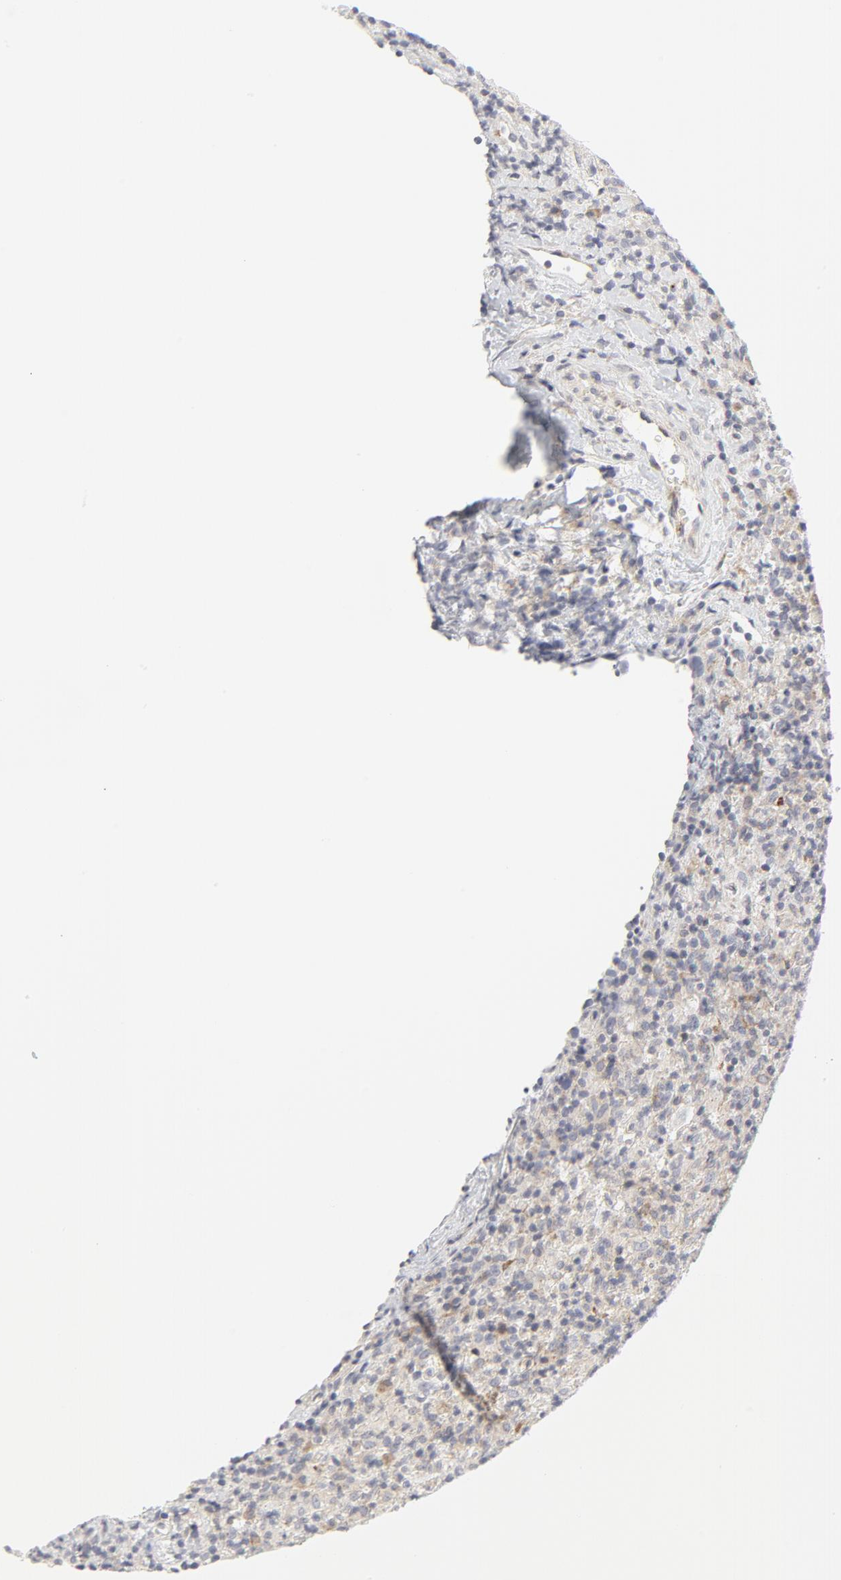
{"staining": {"intensity": "weak", "quantity": ">75%", "location": "cytoplasmic/membranous"}, "tissue": "lymphoma", "cell_type": "Tumor cells", "image_type": "cancer", "snomed": [{"axis": "morphology", "description": "Hodgkin's disease, NOS"}, {"axis": "topography", "description": "Lymph node"}], "caption": "Immunohistochemistry (IHC) of Hodgkin's disease exhibits low levels of weak cytoplasmic/membranous staining in about >75% of tumor cells. The protein is stained brown, and the nuclei are stained in blue (DAB IHC with brightfield microscopy, high magnification).", "gene": "LRP6", "patient": {"sex": "male", "age": 65}}